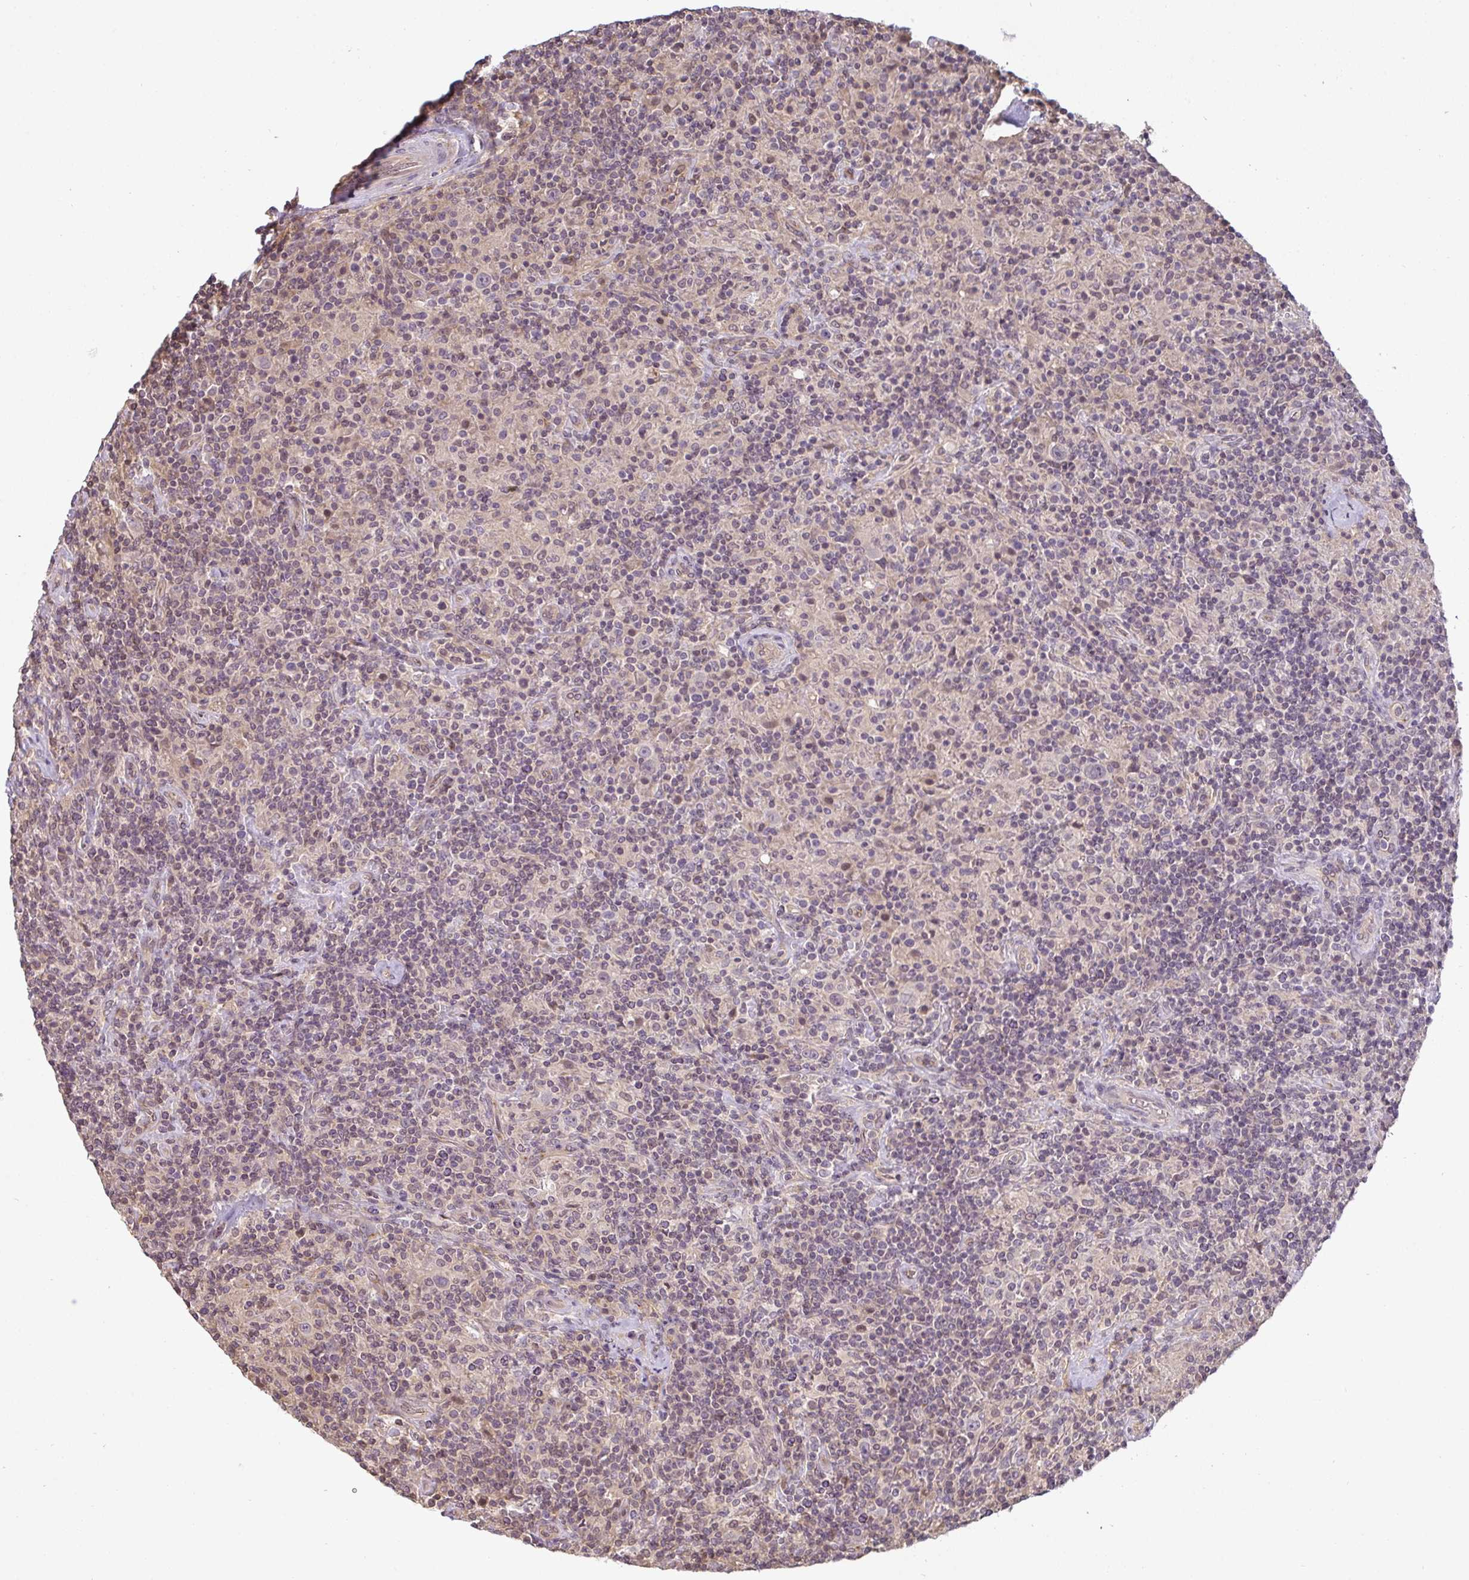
{"staining": {"intensity": "negative", "quantity": "none", "location": "none"}, "tissue": "lymphoma", "cell_type": "Tumor cells", "image_type": "cancer", "snomed": [{"axis": "morphology", "description": "Hodgkin's disease, NOS"}, {"axis": "topography", "description": "Lymph node"}], "caption": "Immunohistochemical staining of Hodgkin's disease shows no significant staining in tumor cells.", "gene": "GSDMB", "patient": {"sex": "male", "age": 70}}